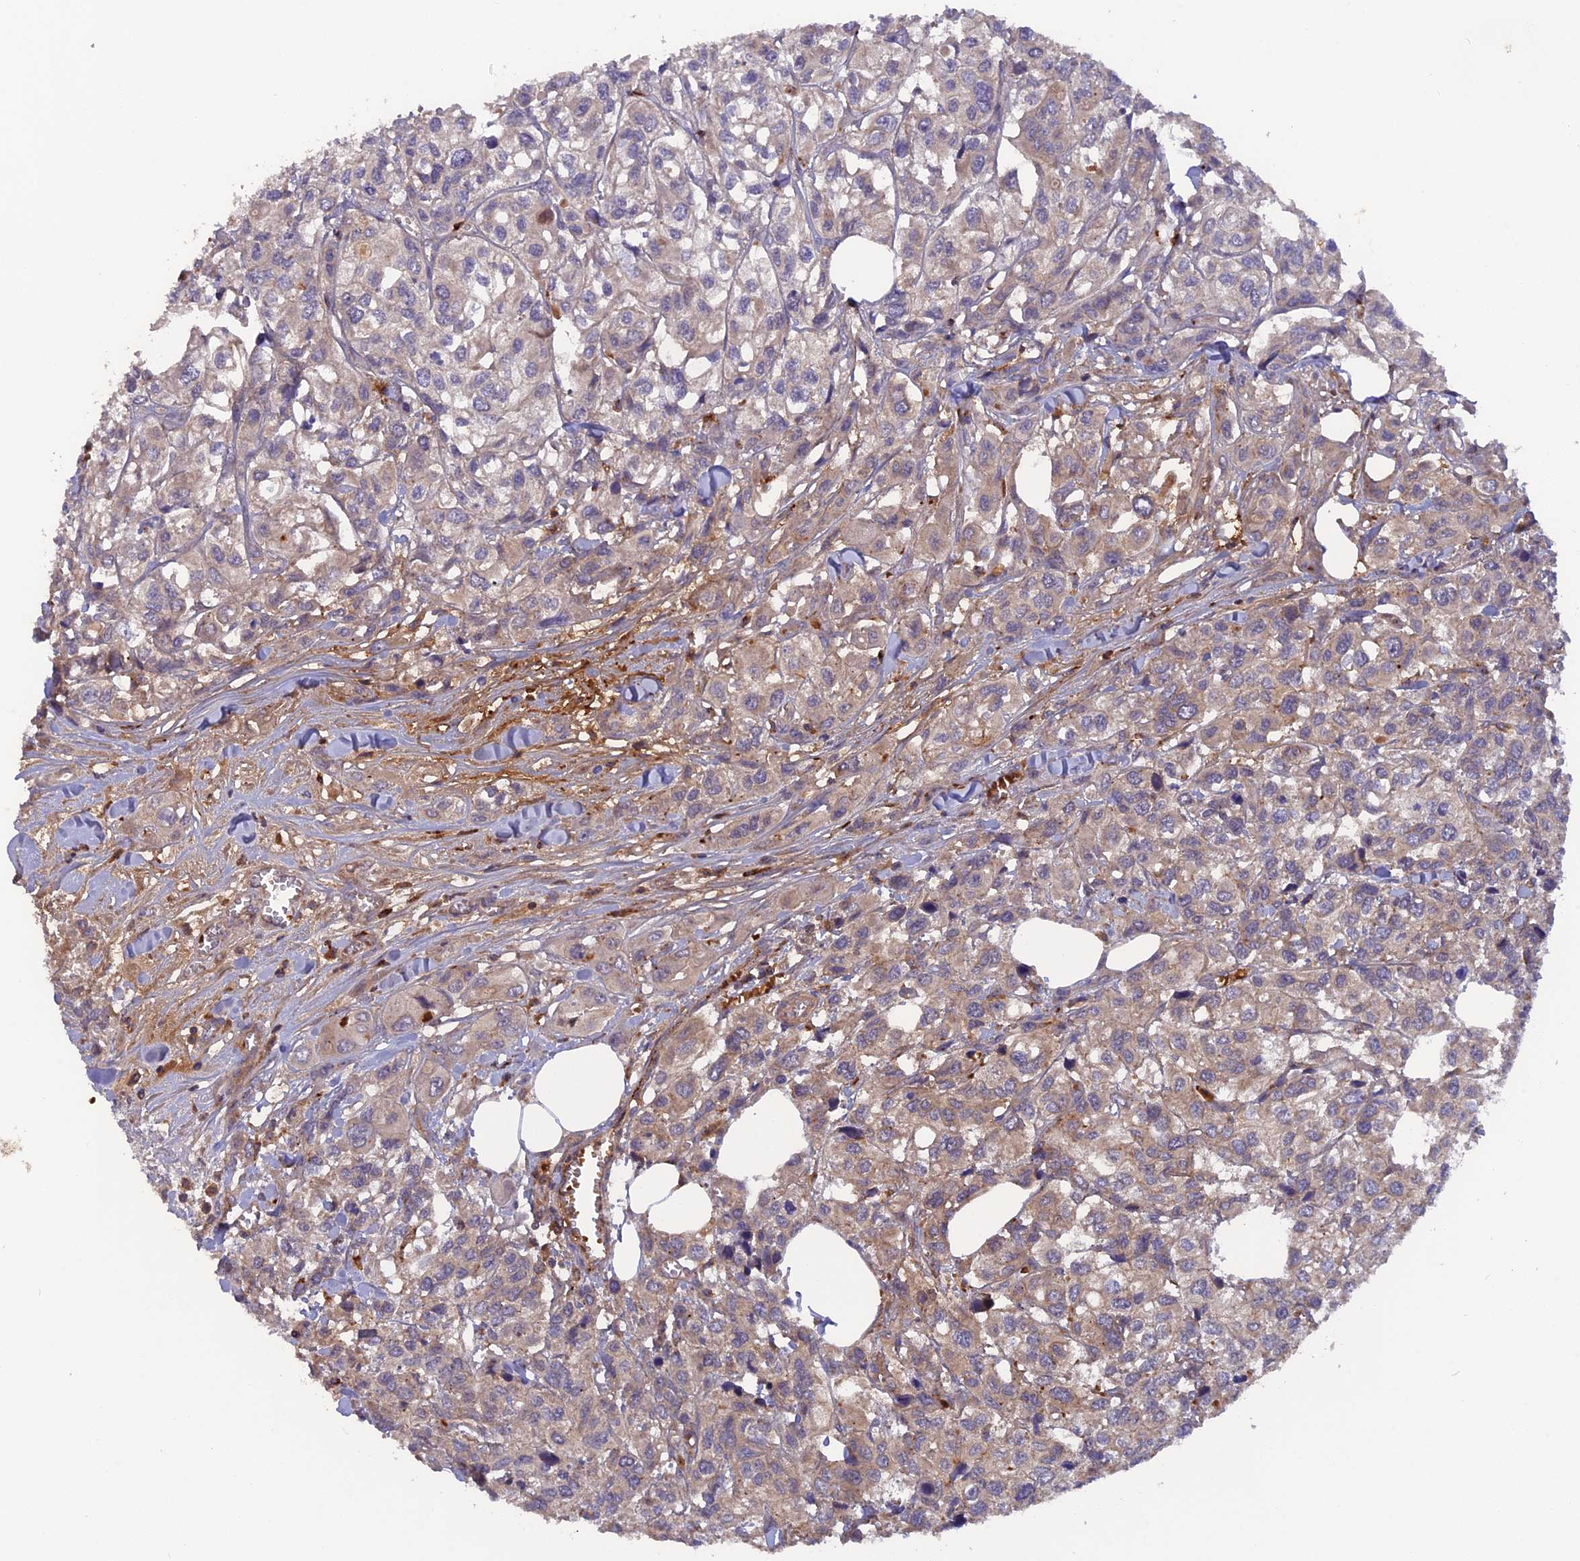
{"staining": {"intensity": "weak", "quantity": "<25%", "location": "cytoplasmic/membranous"}, "tissue": "urothelial cancer", "cell_type": "Tumor cells", "image_type": "cancer", "snomed": [{"axis": "morphology", "description": "Urothelial carcinoma, High grade"}, {"axis": "topography", "description": "Urinary bladder"}], "caption": "The micrograph exhibits no significant staining in tumor cells of urothelial carcinoma (high-grade).", "gene": "CPNE7", "patient": {"sex": "male", "age": 67}}